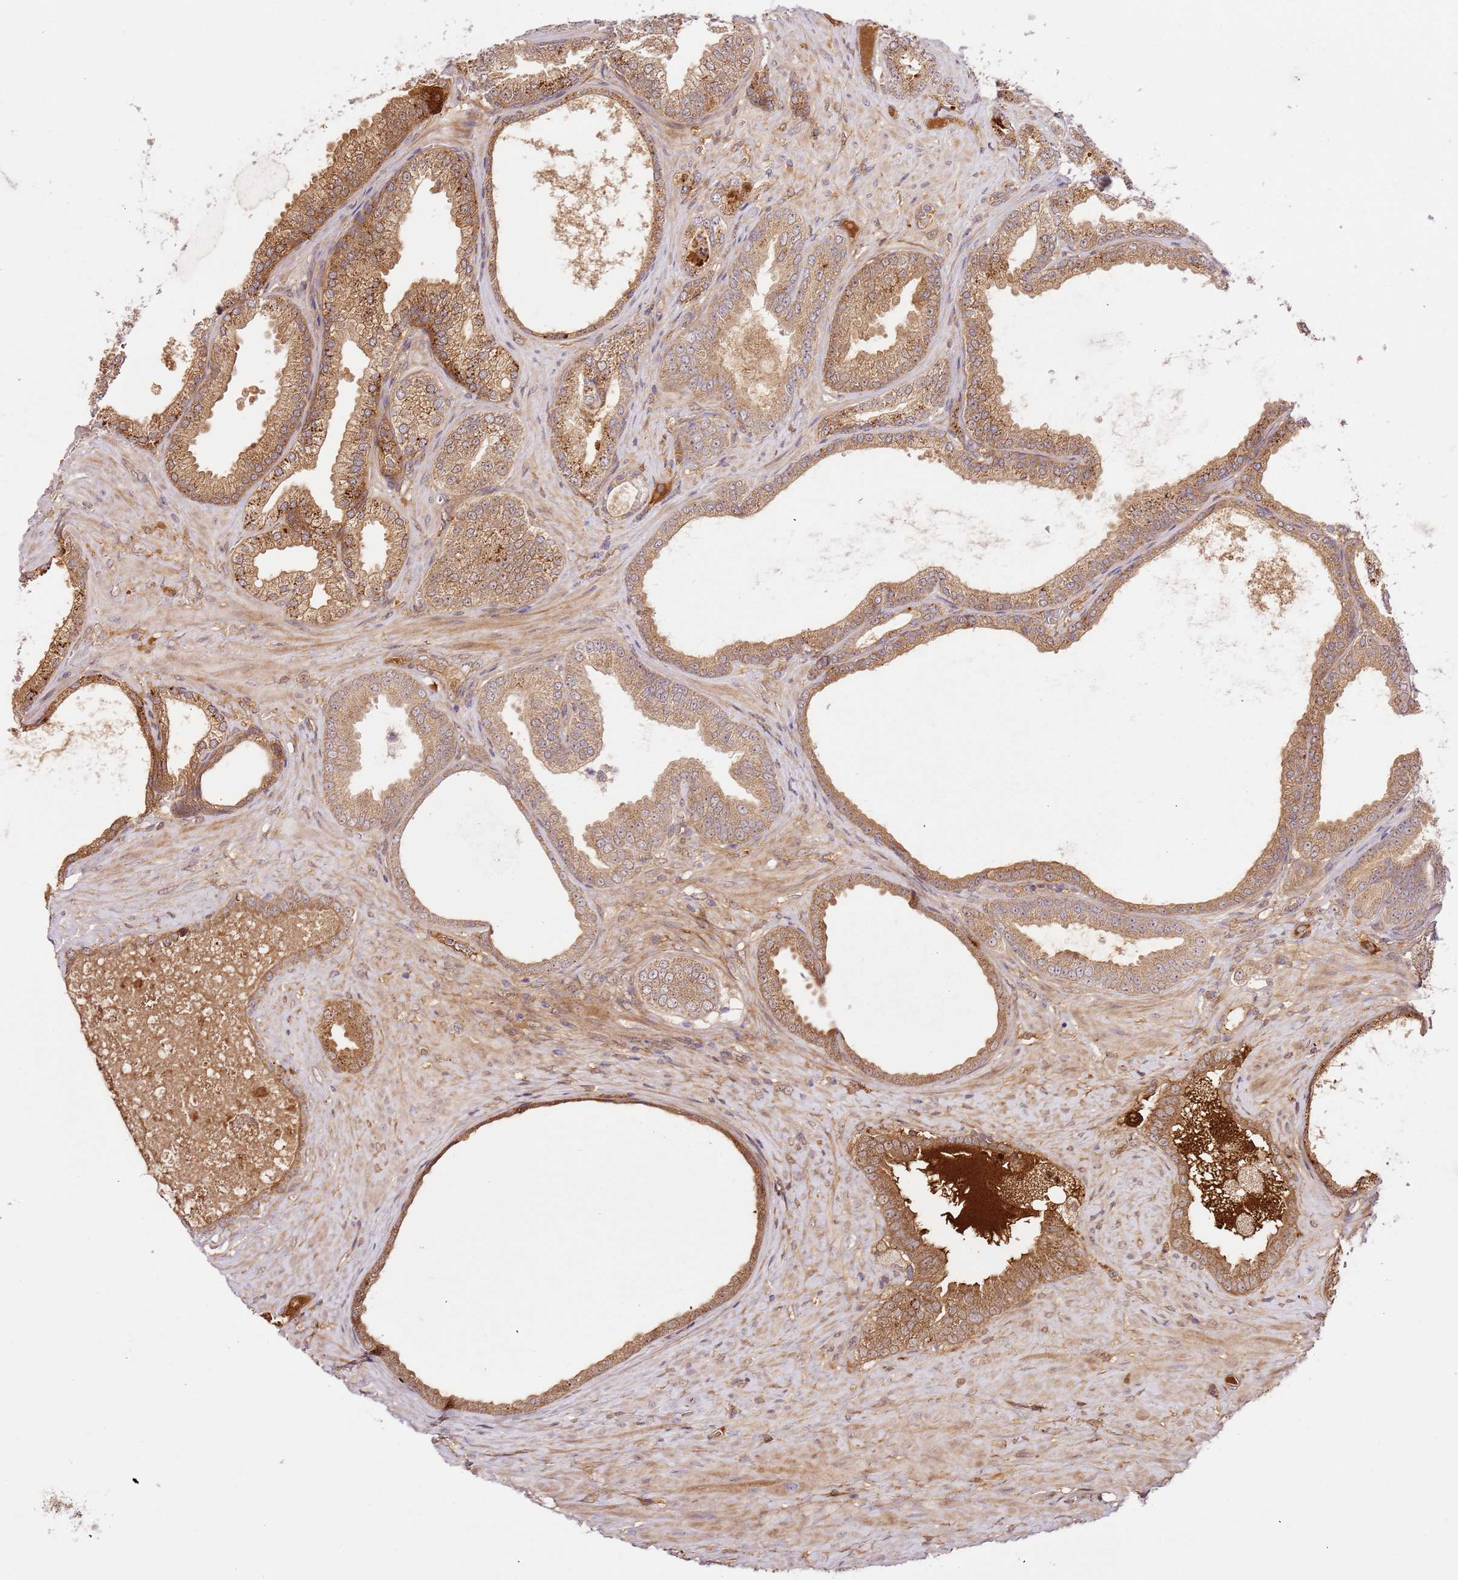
{"staining": {"intensity": "moderate", "quantity": ">75%", "location": "cytoplasmic/membranous"}, "tissue": "prostate cancer", "cell_type": "Tumor cells", "image_type": "cancer", "snomed": [{"axis": "morphology", "description": "Adenocarcinoma, Low grade"}, {"axis": "topography", "description": "Prostate"}], "caption": "A micrograph of low-grade adenocarcinoma (prostate) stained for a protein displays moderate cytoplasmic/membranous brown staining in tumor cells.", "gene": "C8G", "patient": {"sex": "male", "age": 63}}